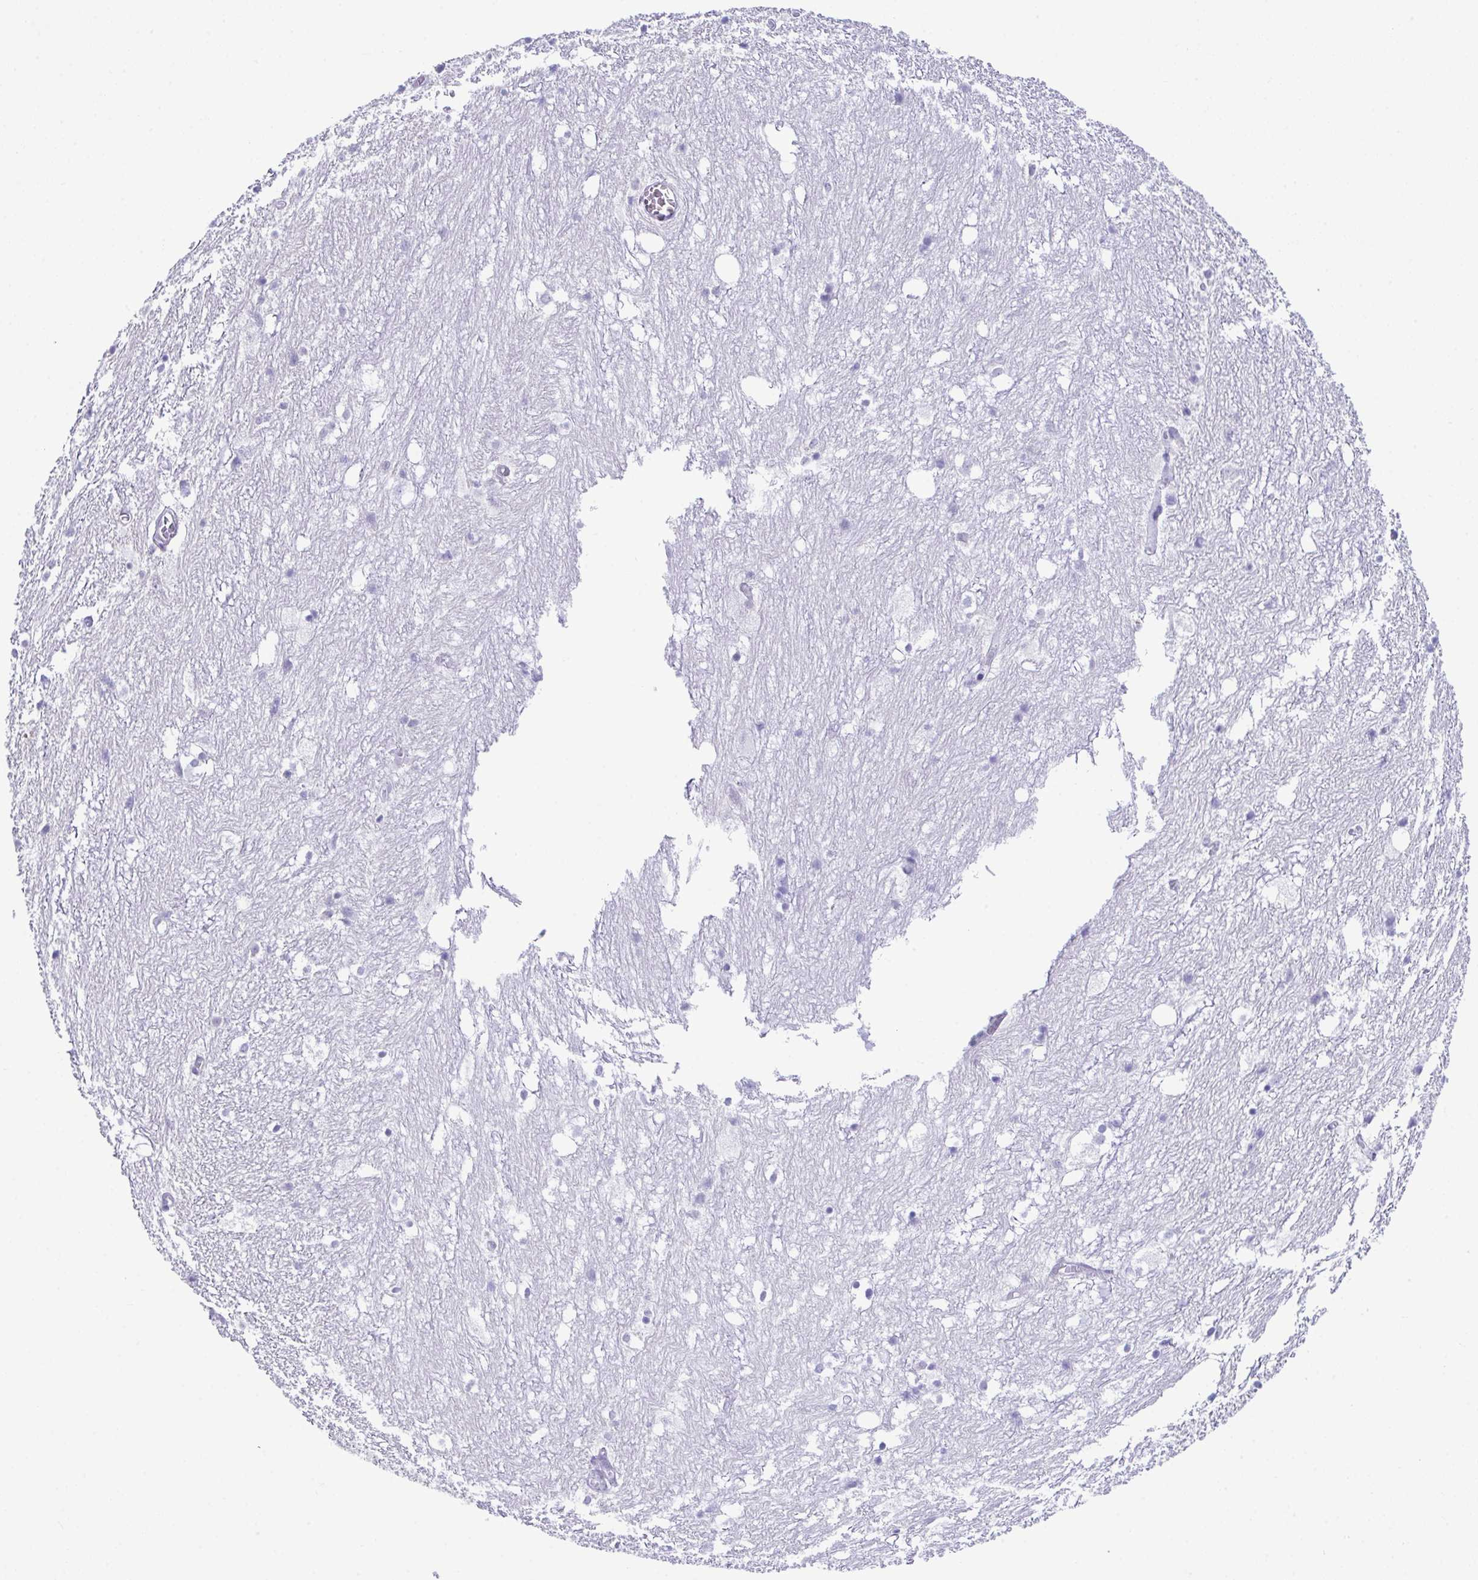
{"staining": {"intensity": "negative", "quantity": "none", "location": "none"}, "tissue": "hippocampus", "cell_type": "Glial cells", "image_type": "normal", "snomed": [{"axis": "morphology", "description": "Normal tissue, NOS"}, {"axis": "topography", "description": "Hippocampus"}], "caption": "This is a photomicrograph of immunohistochemistry (IHC) staining of benign hippocampus, which shows no expression in glial cells. (Brightfield microscopy of DAB (3,3'-diaminobenzidine) immunohistochemistry at high magnification).", "gene": "ATP6V0D2", "patient": {"sex": "female", "age": 52}}